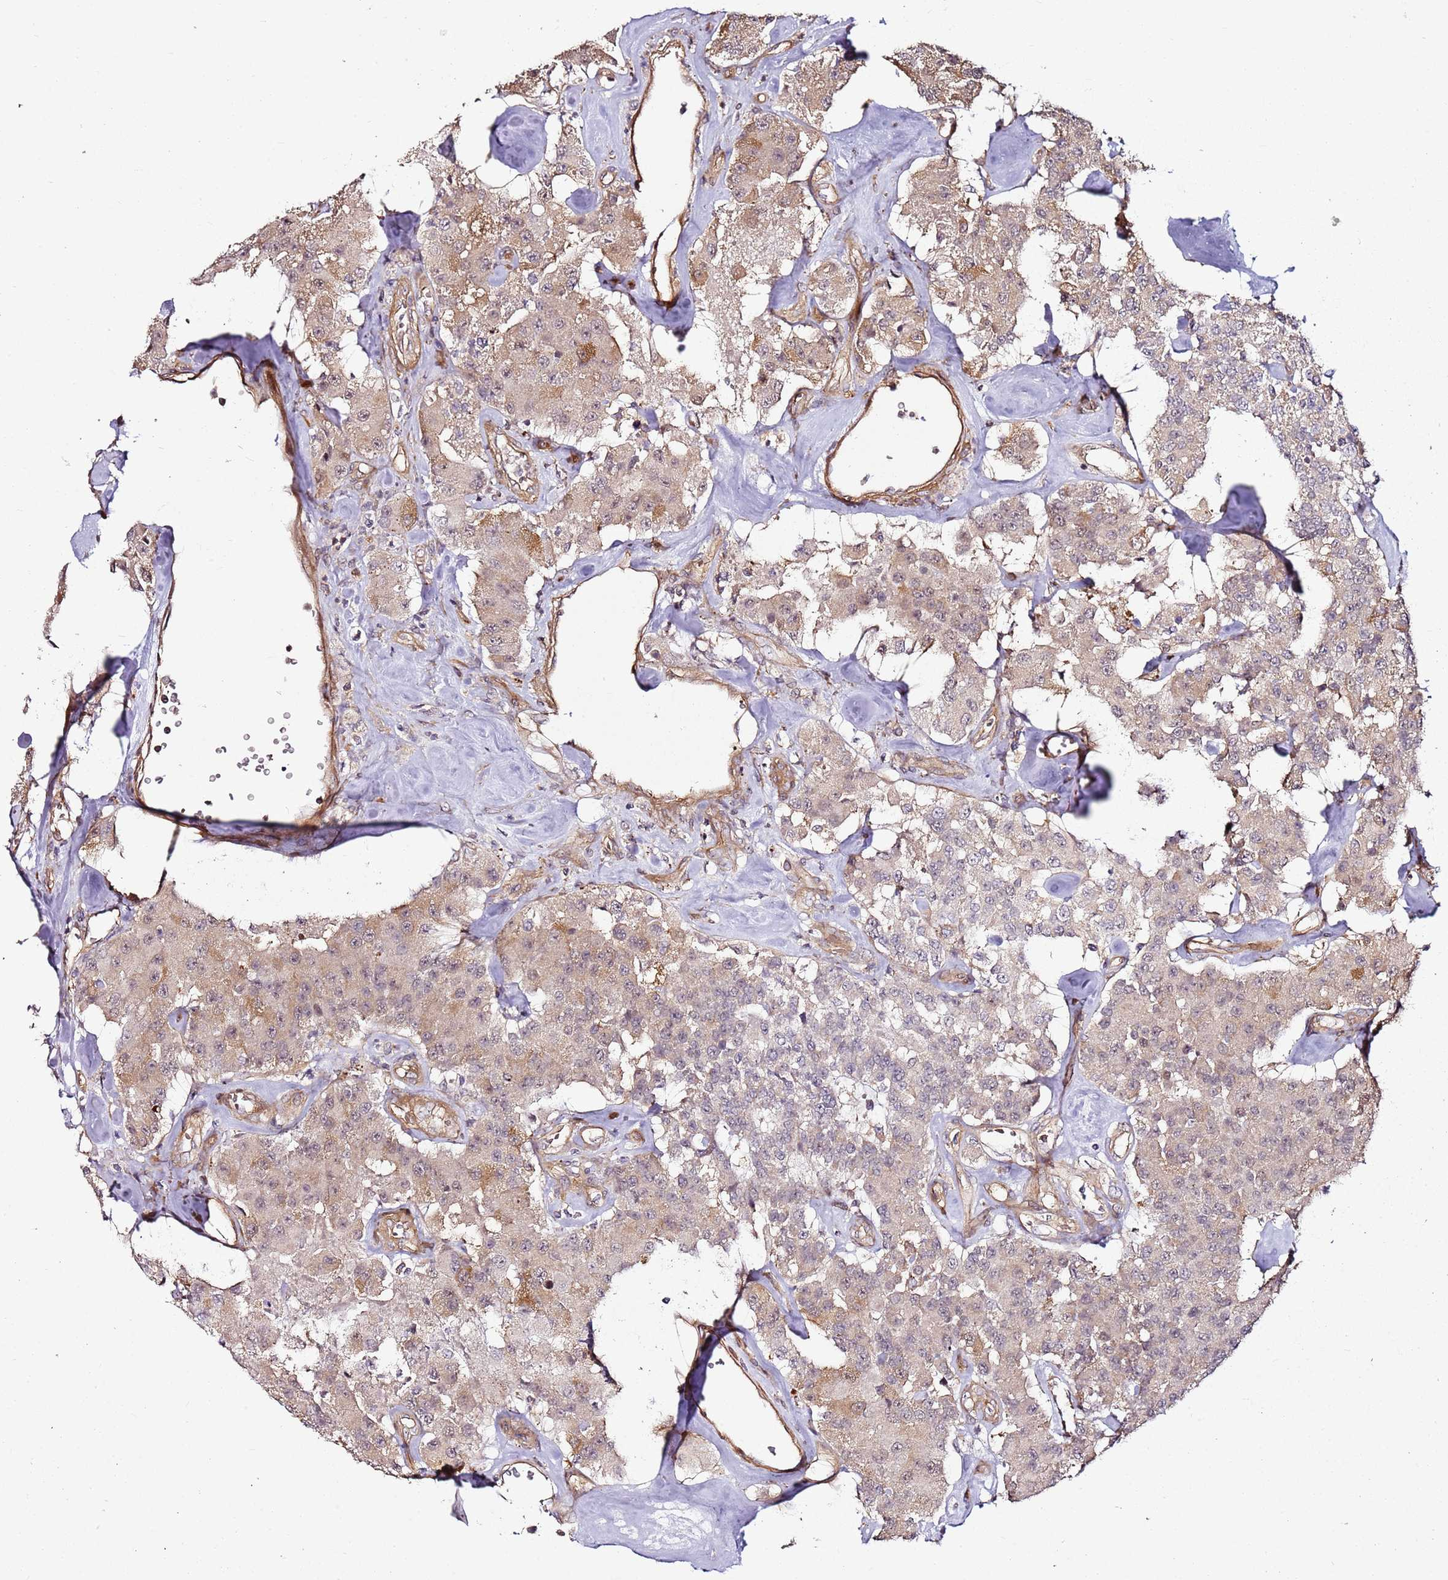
{"staining": {"intensity": "weak", "quantity": ">75%", "location": "cytoplasmic/membranous"}, "tissue": "carcinoid", "cell_type": "Tumor cells", "image_type": "cancer", "snomed": [{"axis": "morphology", "description": "Carcinoid, malignant, NOS"}, {"axis": "topography", "description": "Pancreas"}], "caption": "Weak cytoplasmic/membranous positivity for a protein is seen in about >75% of tumor cells of carcinoid using immunohistochemistry (IHC).", "gene": "CCNYL1", "patient": {"sex": "male", "age": 41}}